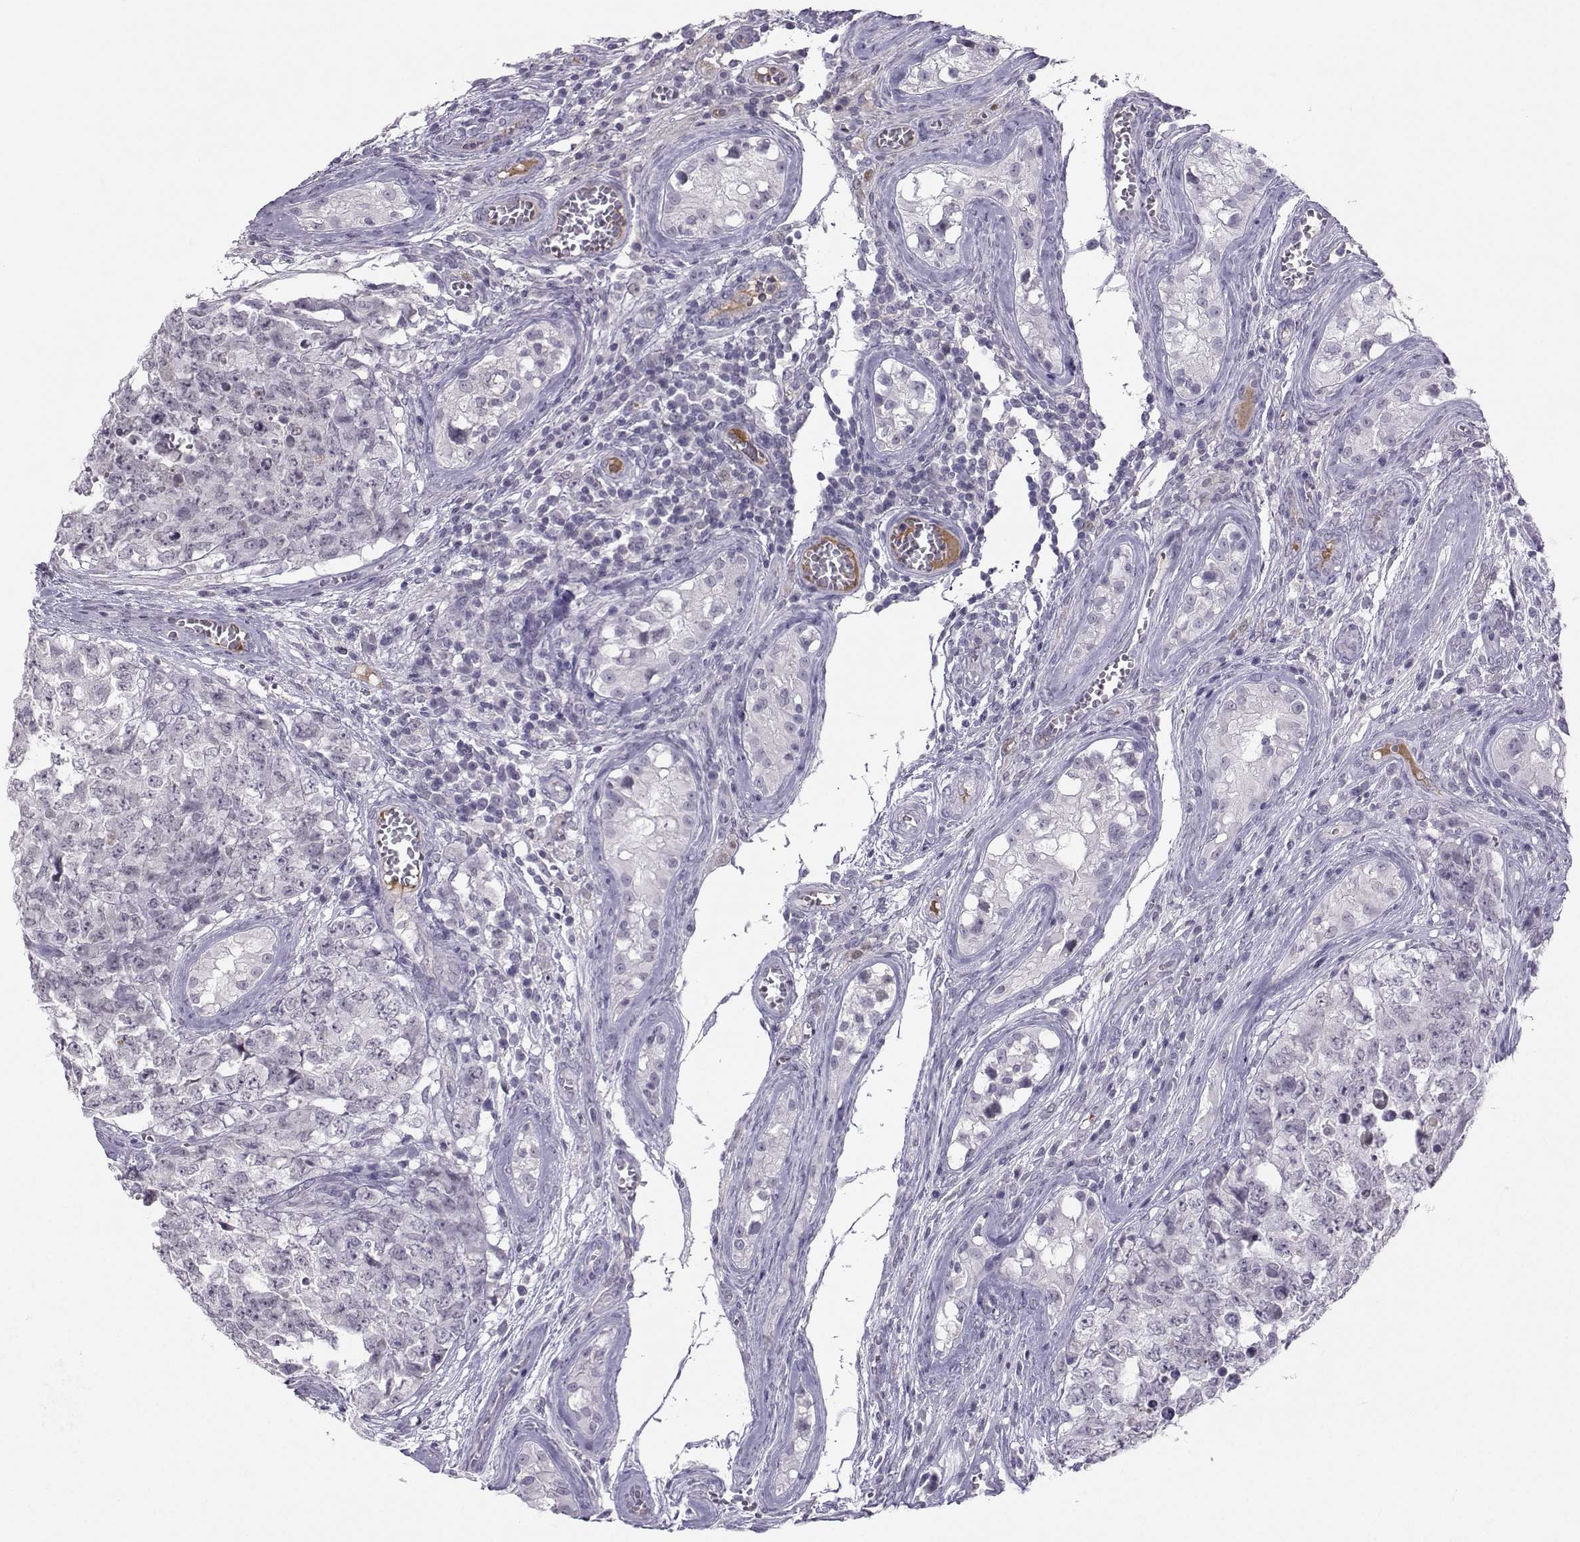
{"staining": {"intensity": "negative", "quantity": "none", "location": "none"}, "tissue": "testis cancer", "cell_type": "Tumor cells", "image_type": "cancer", "snomed": [{"axis": "morphology", "description": "Carcinoma, Embryonal, NOS"}, {"axis": "topography", "description": "Testis"}], "caption": "Human embryonal carcinoma (testis) stained for a protein using immunohistochemistry (IHC) shows no staining in tumor cells.", "gene": "LHX1", "patient": {"sex": "male", "age": 23}}